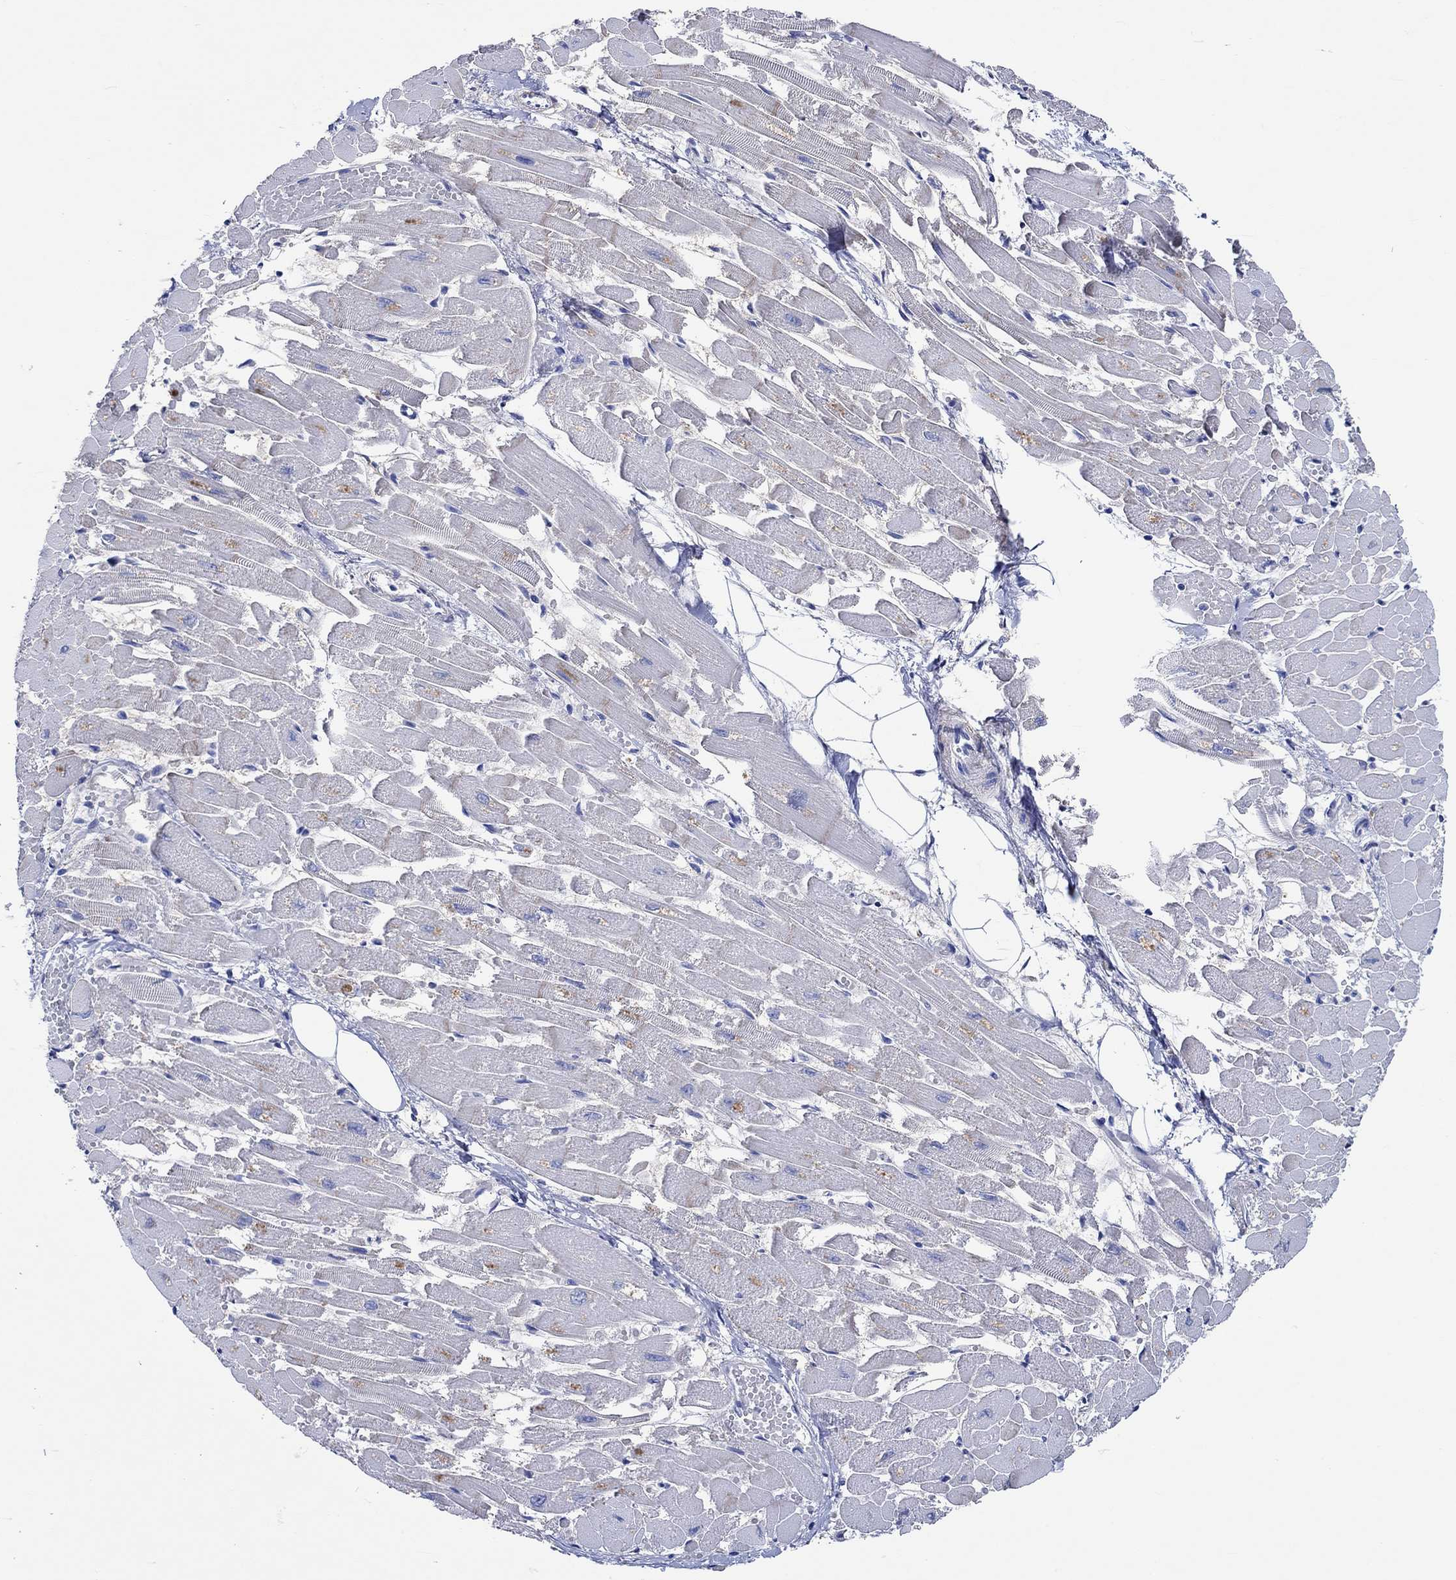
{"staining": {"intensity": "negative", "quantity": "none", "location": "none"}, "tissue": "heart muscle", "cell_type": "Cardiomyocytes", "image_type": "normal", "snomed": [{"axis": "morphology", "description": "Normal tissue, NOS"}, {"axis": "topography", "description": "Heart"}], "caption": "DAB (3,3'-diaminobenzidine) immunohistochemical staining of unremarkable heart muscle demonstrates no significant expression in cardiomyocytes.", "gene": "SHISA4", "patient": {"sex": "female", "age": 52}}